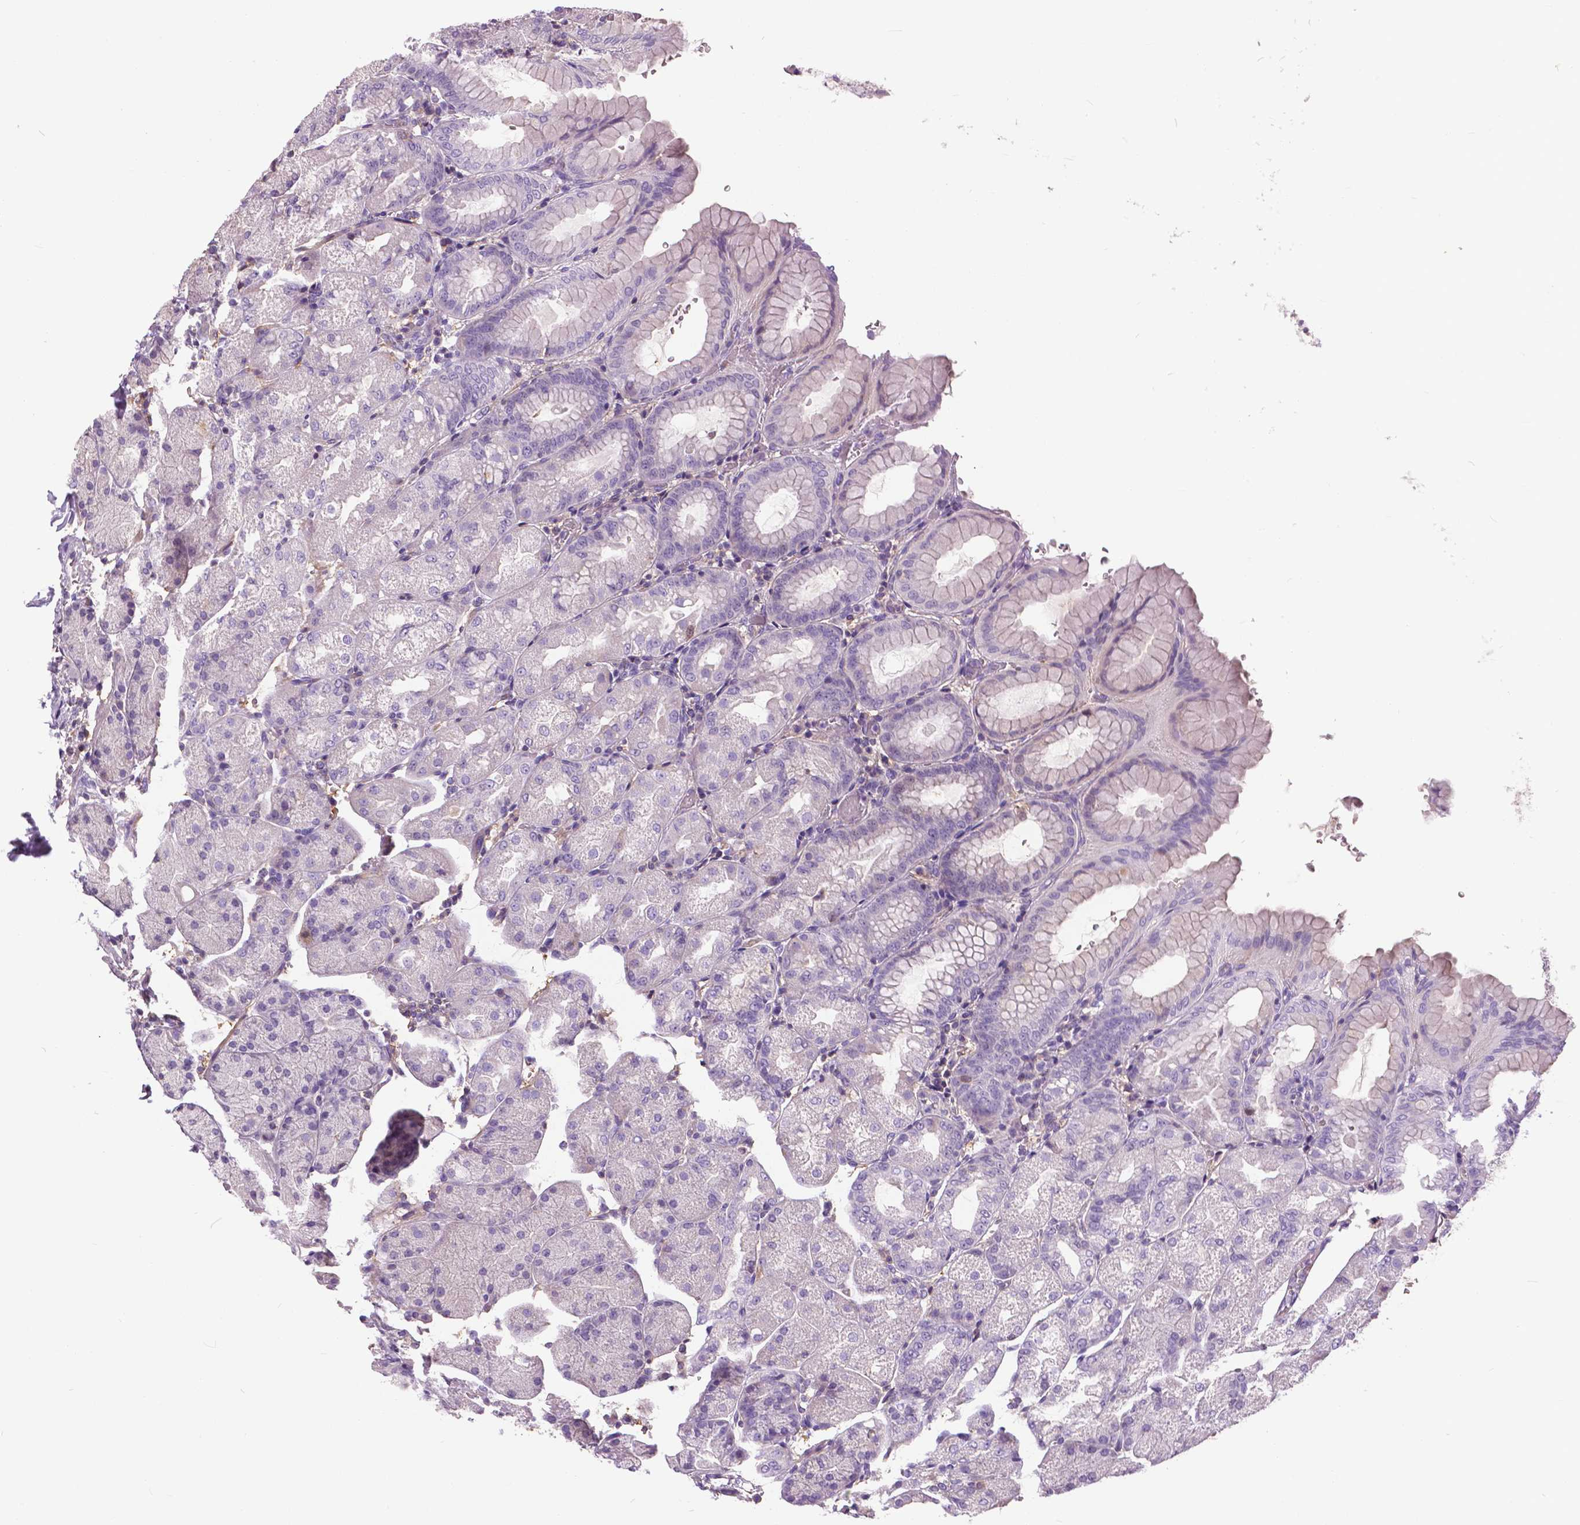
{"staining": {"intensity": "moderate", "quantity": "<25%", "location": "cytoplasmic/membranous"}, "tissue": "stomach", "cell_type": "Glandular cells", "image_type": "normal", "snomed": [{"axis": "morphology", "description": "Normal tissue, NOS"}, {"axis": "topography", "description": "Stomach, upper"}, {"axis": "topography", "description": "Stomach"}, {"axis": "topography", "description": "Stomach, lower"}], "caption": "Benign stomach shows moderate cytoplasmic/membranous staining in about <25% of glandular cells, visualized by immunohistochemistry.", "gene": "ANXA13", "patient": {"sex": "male", "age": 62}}